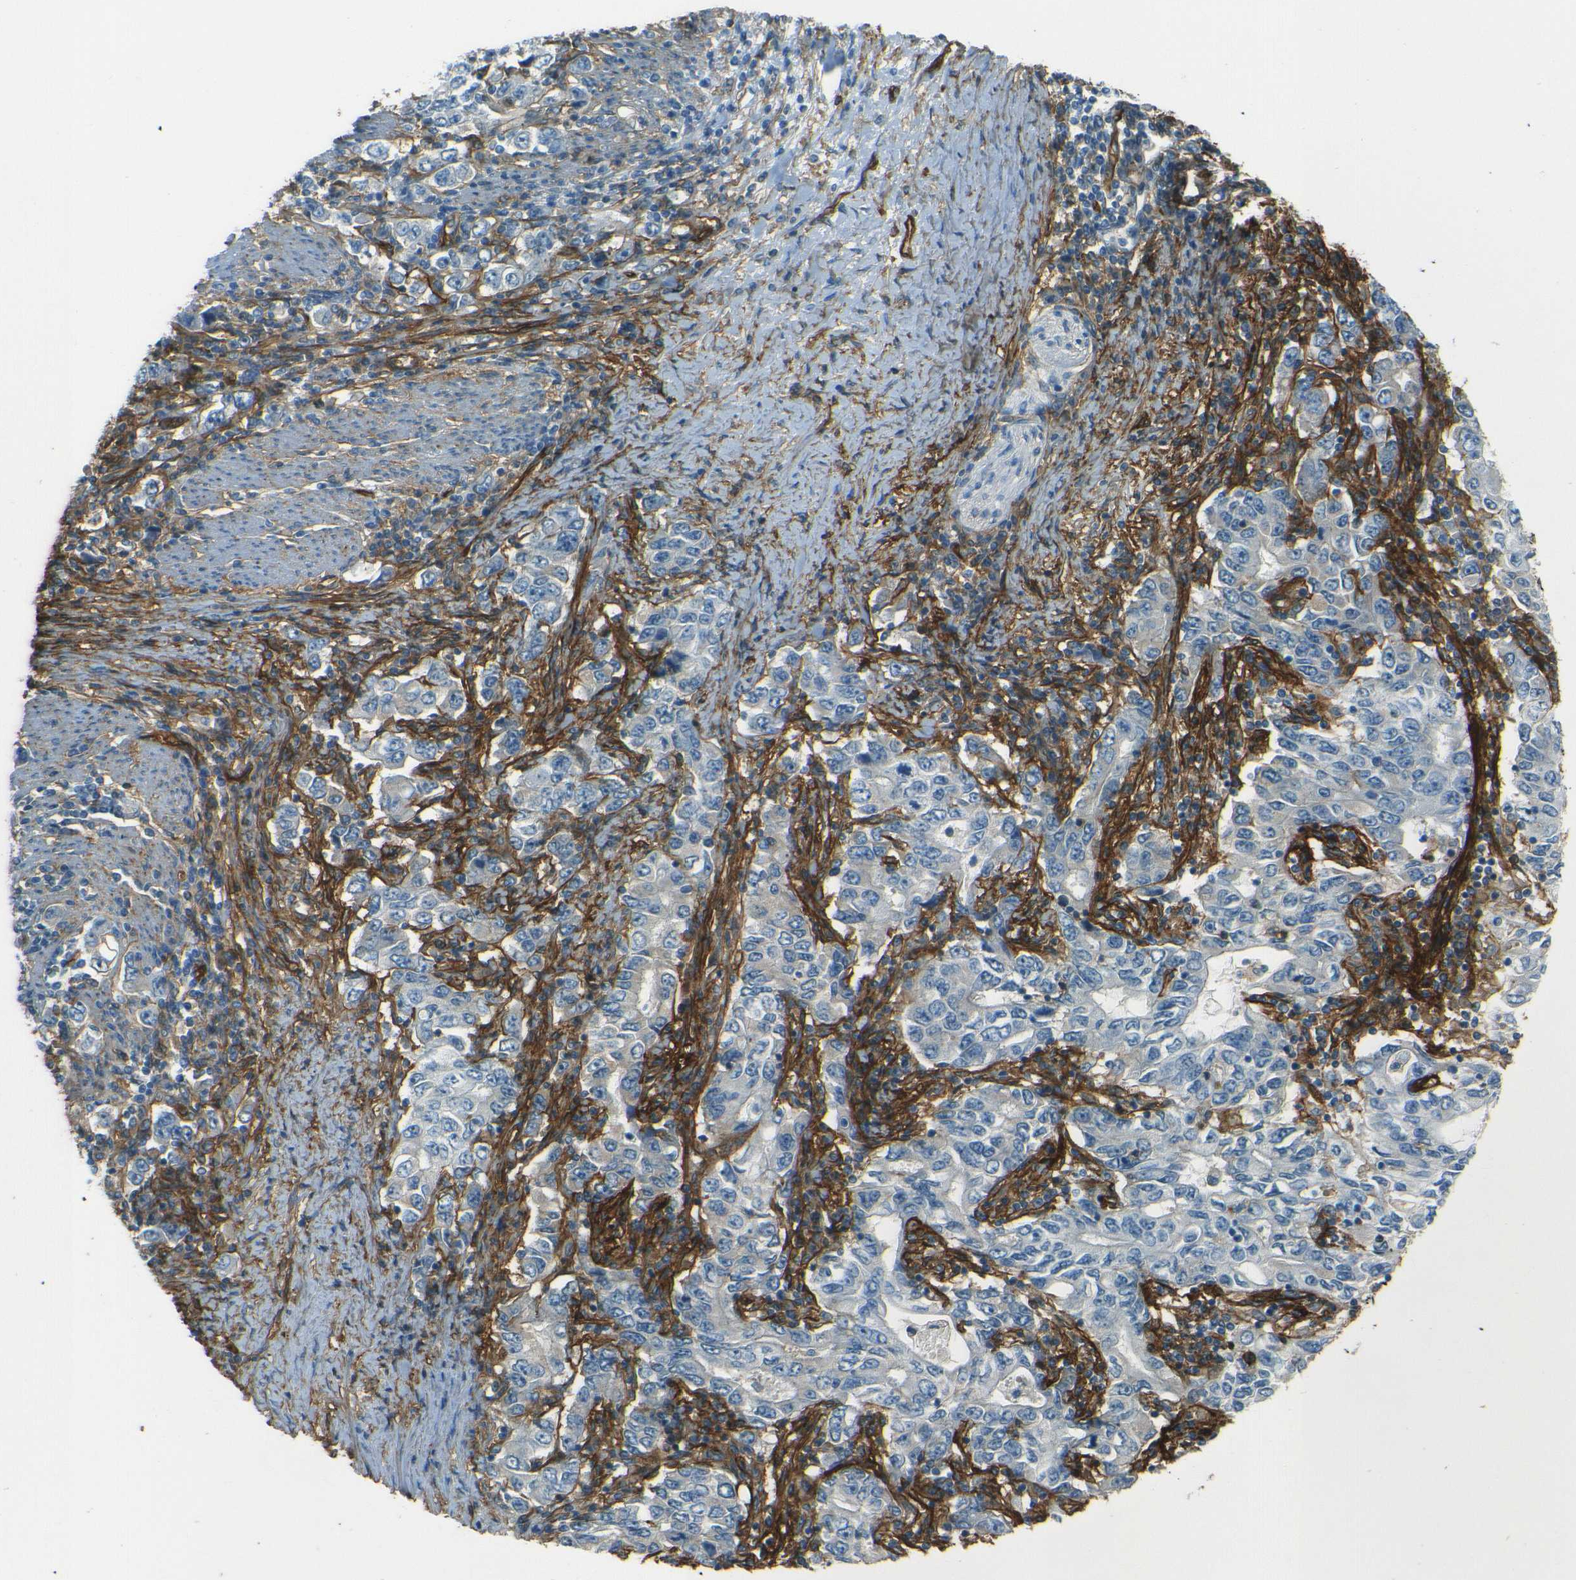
{"staining": {"intensity": "negative", "quantity": "none", "location": "none"}, "tissue": "stomach cancer", "cell_type": "Tumor cells", "image_type": "cancer", "snomed": [{"axis": "morphology", "description": "Adenocarcinoma, NOS"}, {"axis": "topography", "description": "Stomach, lower"}], "caption": "Protein analysis of stomach cancer (adenocarcinoma) displays no significant expression in tumor cells.", "gene": "ENTPD1", "patient": {"sex": "female", "age": 72}}